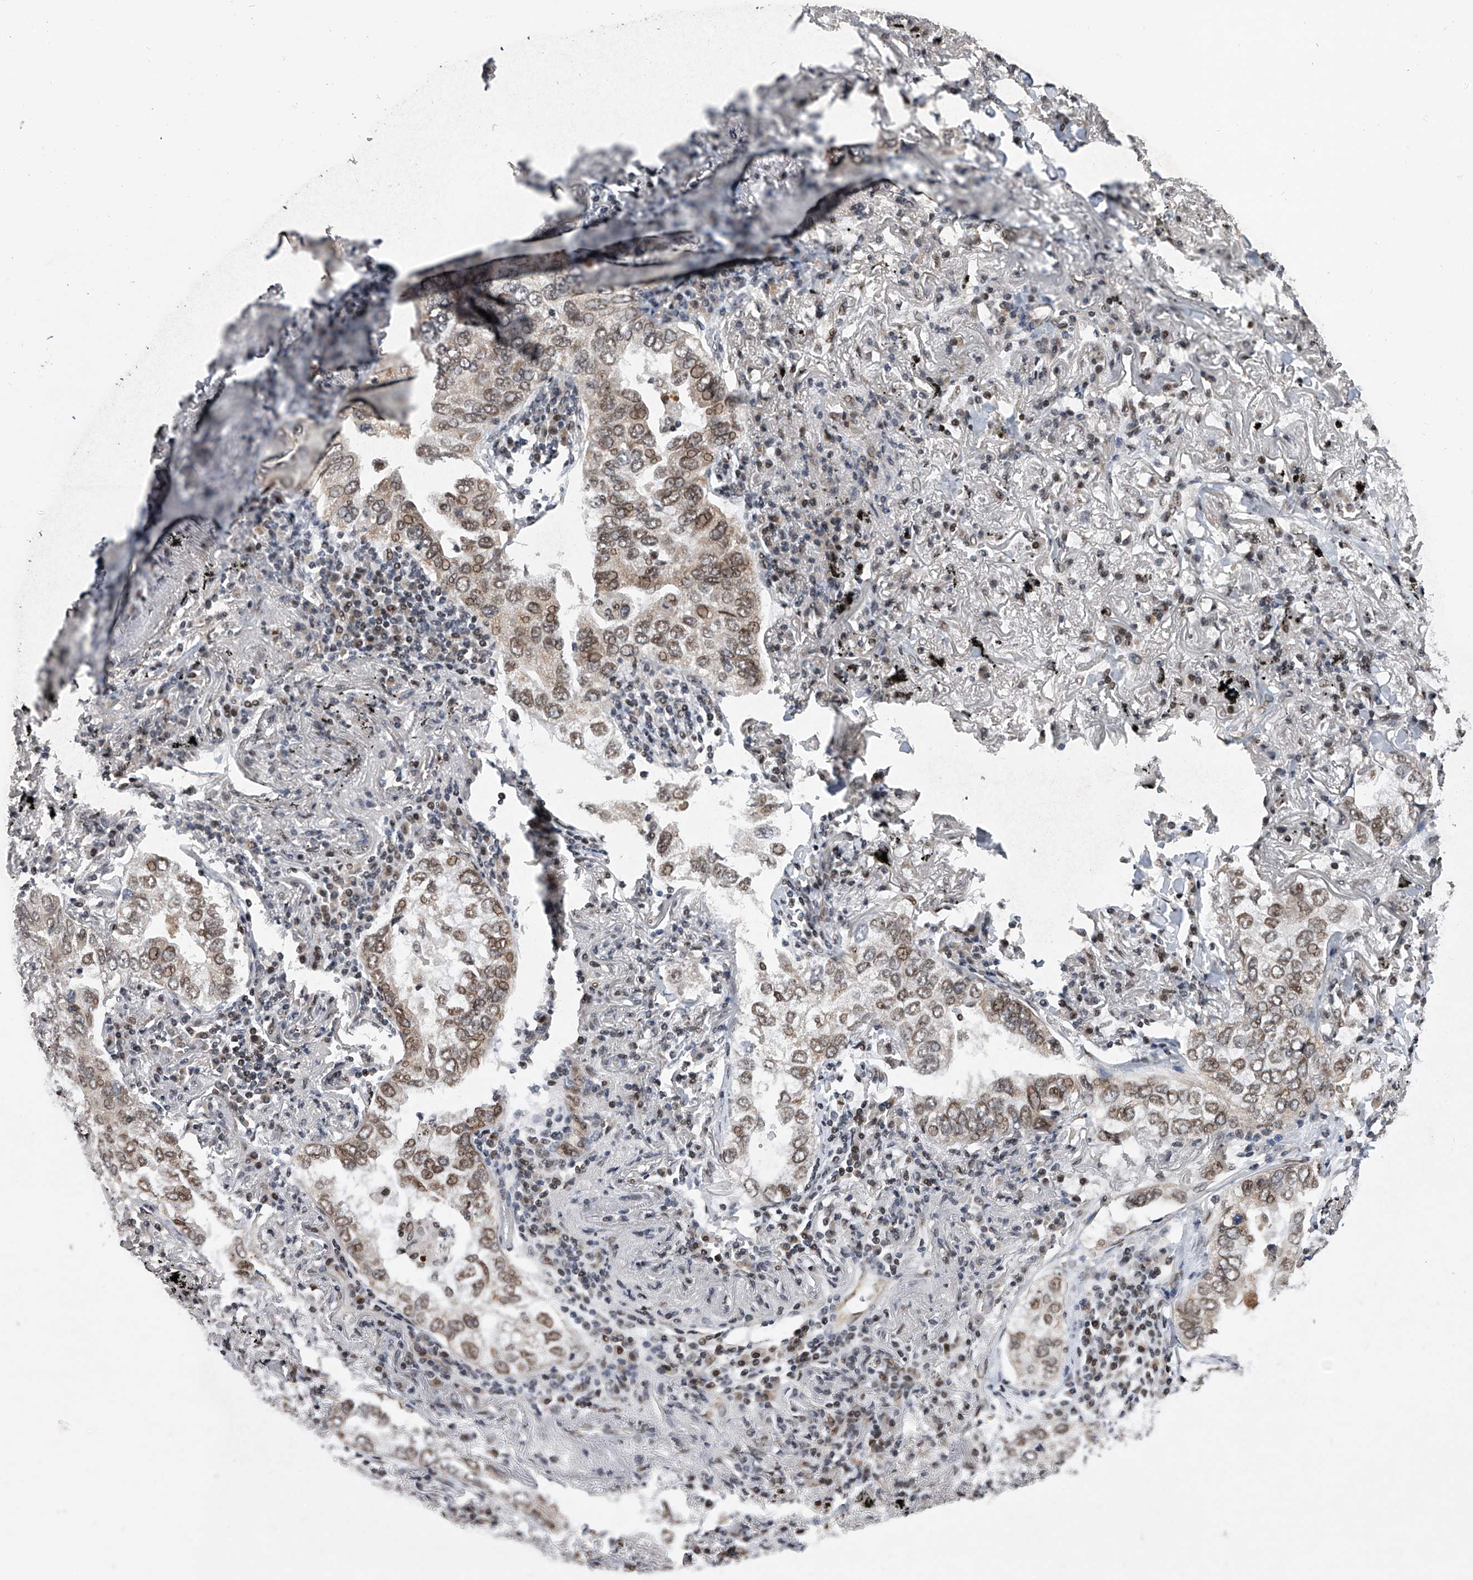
{"staining": {"intensity": "weak", "quantity": ">75%", "location": "nuclear"}, "tissue": "lung cancer", "cell_type": "Tumor cells", "image_type": "cancer", "snomed": [{"axis": "morphology", "description": "Adenocarcinoma, NOS"}, {"axis": "topography", "description": "Lung"}], "caption": "Tumor cells reveal weak nuclear positivity in about >75% of cells in adenocarcinoma (lung). The staining was performed using DAB (3,3'-diaminobenzidine) to visualize the protein expression in brown, while the nuclei were stained in blue with hematoxylin (Magnification: 20x).", "gene": "ZNF426", "patient": {"sex": "male", "age": 65}}